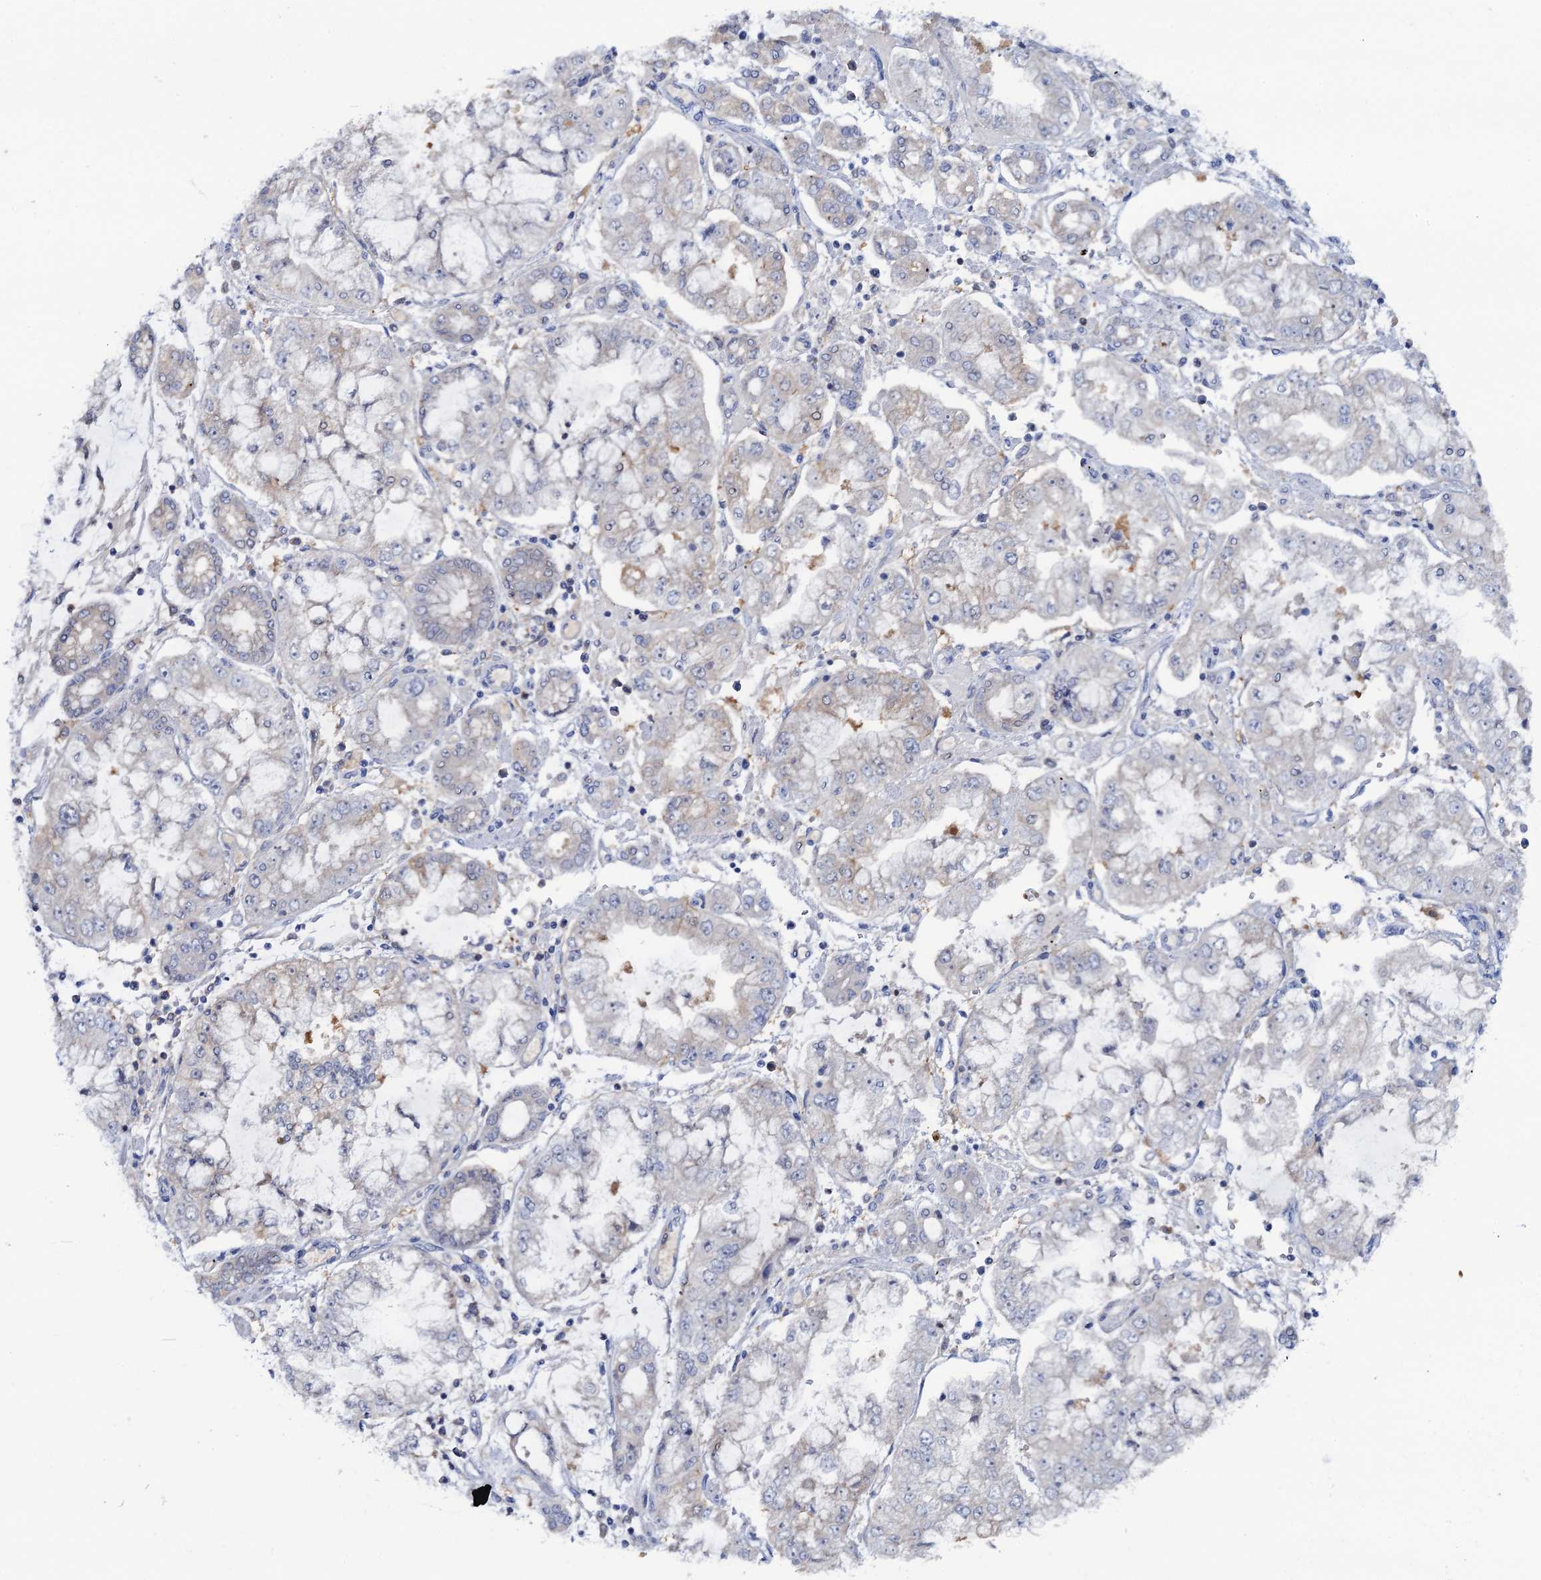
{"staining": {"intensity": "negative", "quantity": "none", "location": "none"}, "tissue": "stomach cancer", "cell_type": "Tumor cells", "image_type": "cancer", "snomed": [{"axis": "morphology", "description": "Adenocarcinoma, NOS"}, {"axis": "topography", "description": "Stomach"}], "caption": "IHC micrograph of neoplastic tissue: adenocarcinoma (stomach) stained with DAB exhibits no significant protein expression in tumor cells.", "gene": "FAH", "patient": {"sex": "male", "age": 76}}